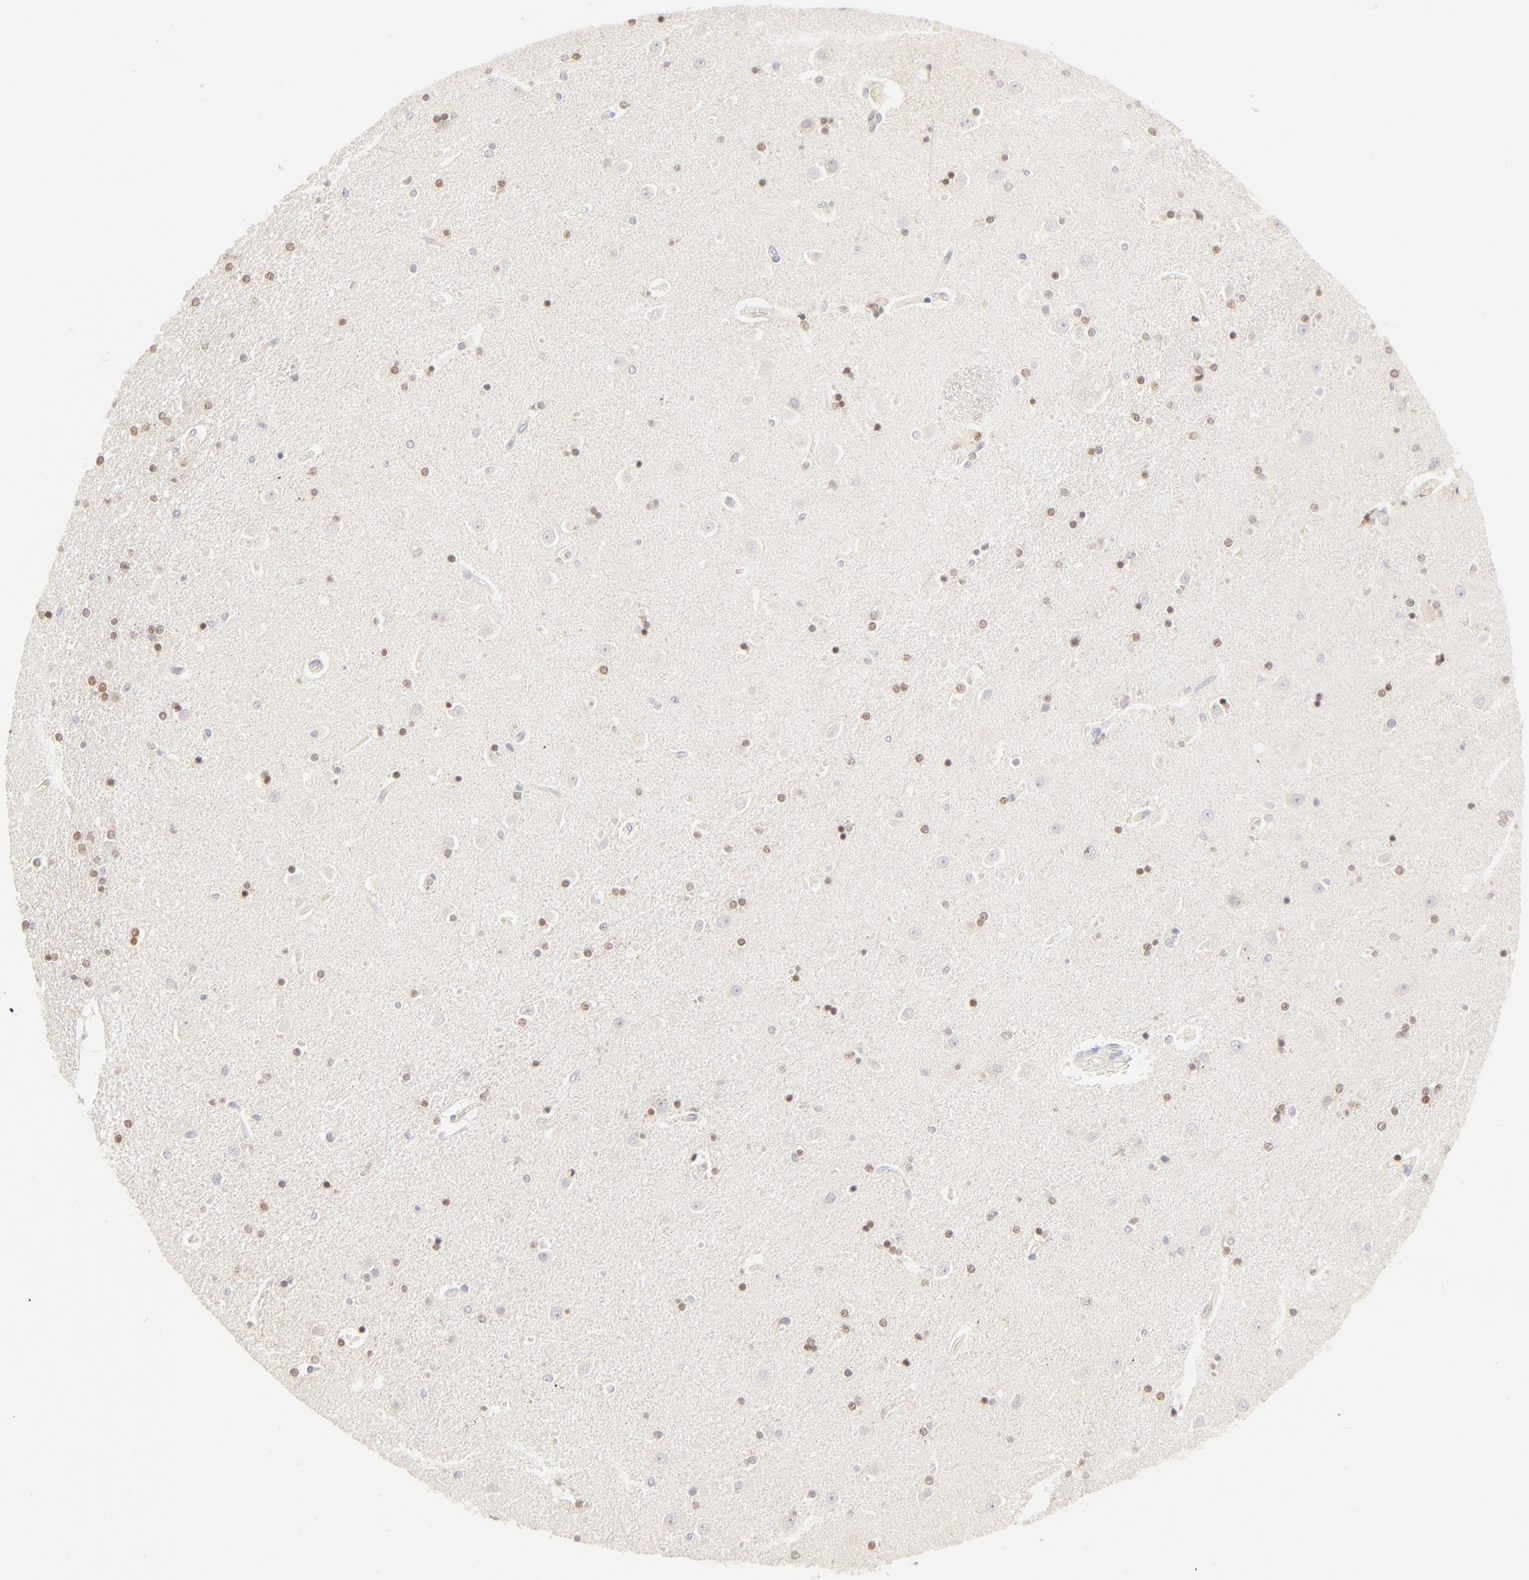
{"staining": {"intensity": "moderate", "quantity": "25%-75%", "location": "cytoplasmic/membranous,nuclear"}, "tissue": "caudate", "cell_type": "Glial cells", "image_type": "normal", "snomed": [{"axis": "morphology", "description": "Normal tissue, NOS"}, {"axis": "topography", "description": "Lateral ventricle wall"}], "caption": "Caudate stained with DAB (3,3'-diaminobenzidine) immunohistochemistry exhibits medium levels of moderate cytoplasmic/membranous,nuclear staining in approximately 25%-75% of glial cells.", "gene": "NKX2", "patient": {"sex": "female", "age": 54}}